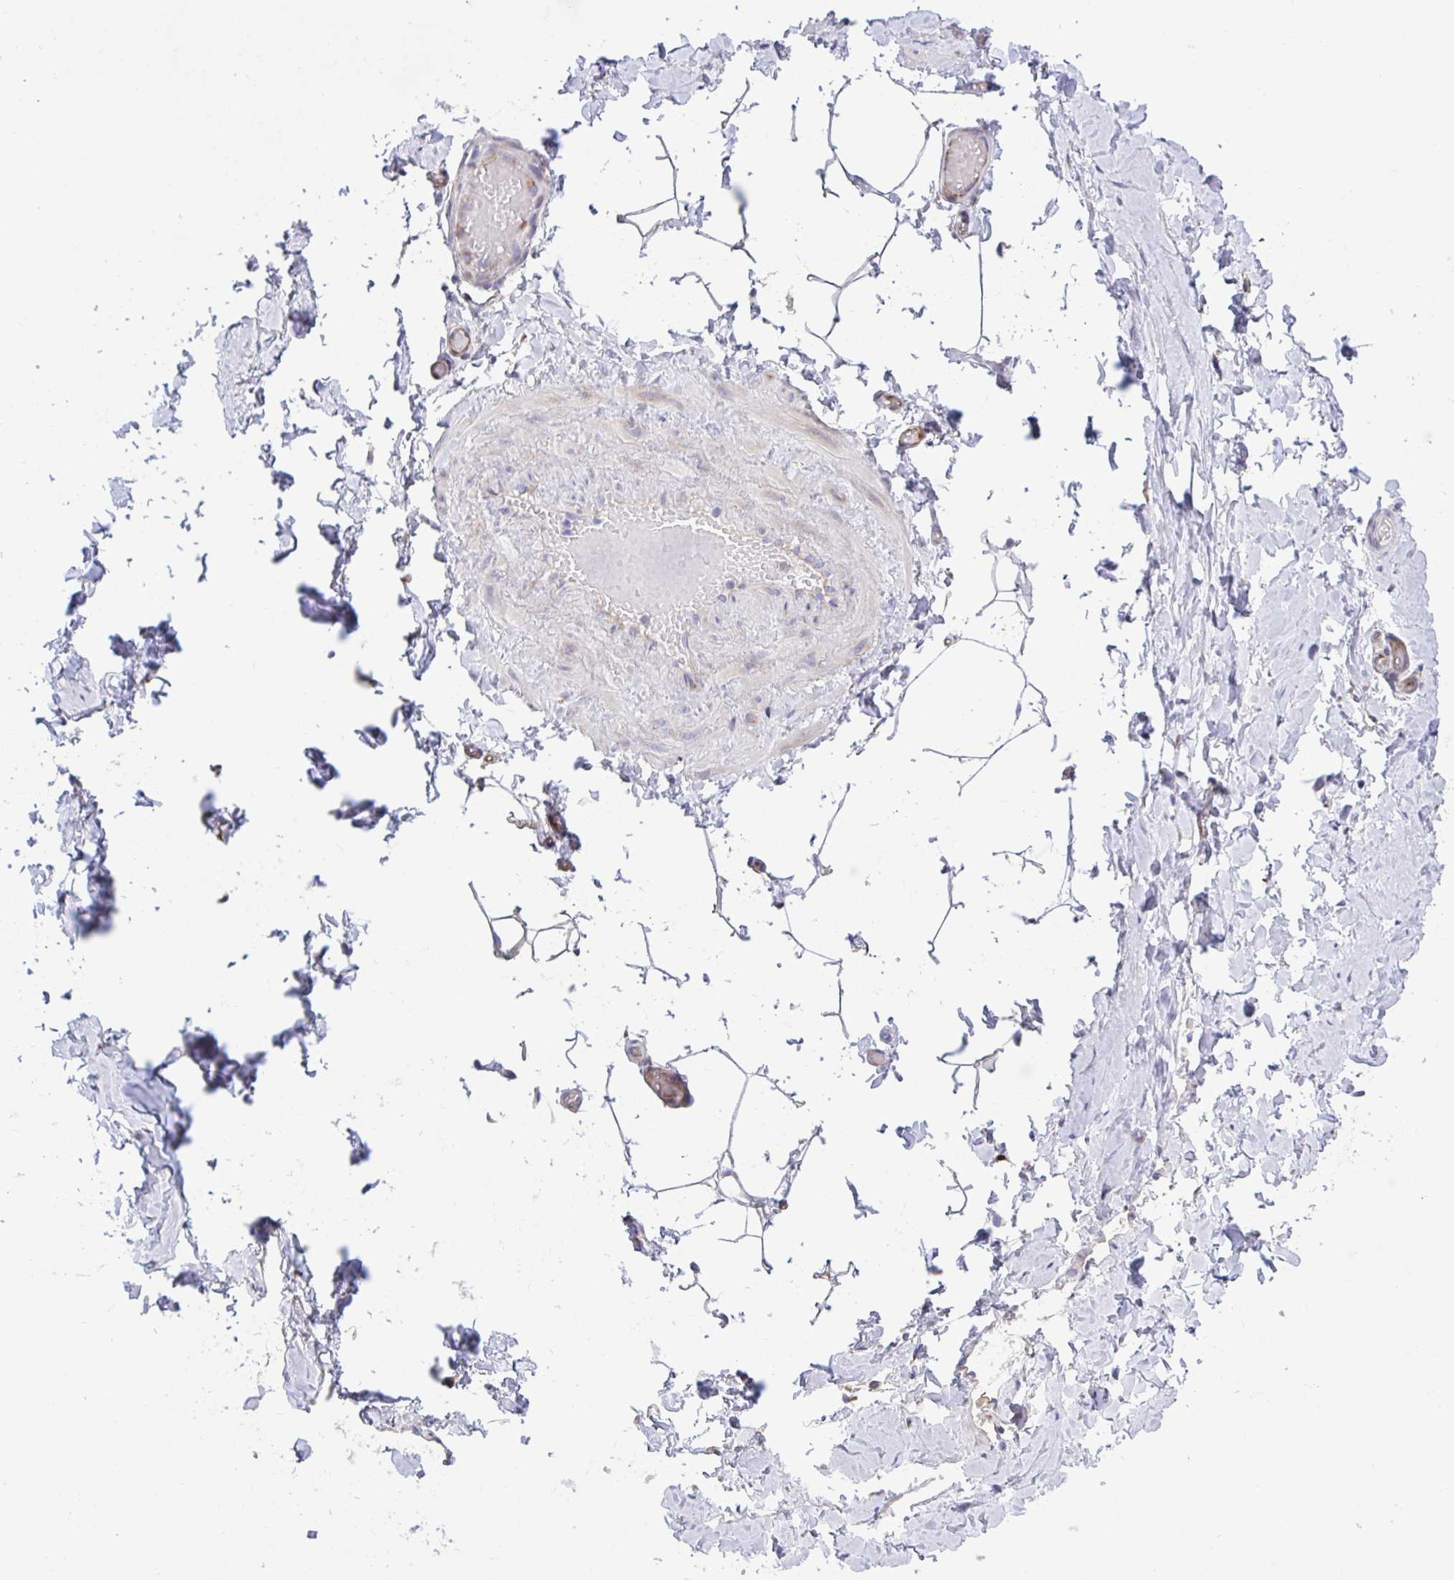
{"staining": {"intensity": "negative", "quantity": "none", "location": "none"}, "tissue": "adipose tissue", "cell_type": "Adipocytes", "image_type": "normal", "snomed": [{"axis": "morphology", "description": "Normal tissue, NOS"}, {"axis": "topography", "description": "Soft tissue"}, {"axis": "topography", "description": "Adipose tissue"}, {"axis": "topography", "description": "Vascular tissue"}, {"axis": "topography", "description": "Peripheral nerve tissue"}], "caption": "A high-resolution micrograph shows immunohistochemistry (IHC) staining of benign adipose tissue, which demonstrates no significant staining in adipocytes.", "gene": "RPS15", "patient": {"sex": "male", "age": 29}}